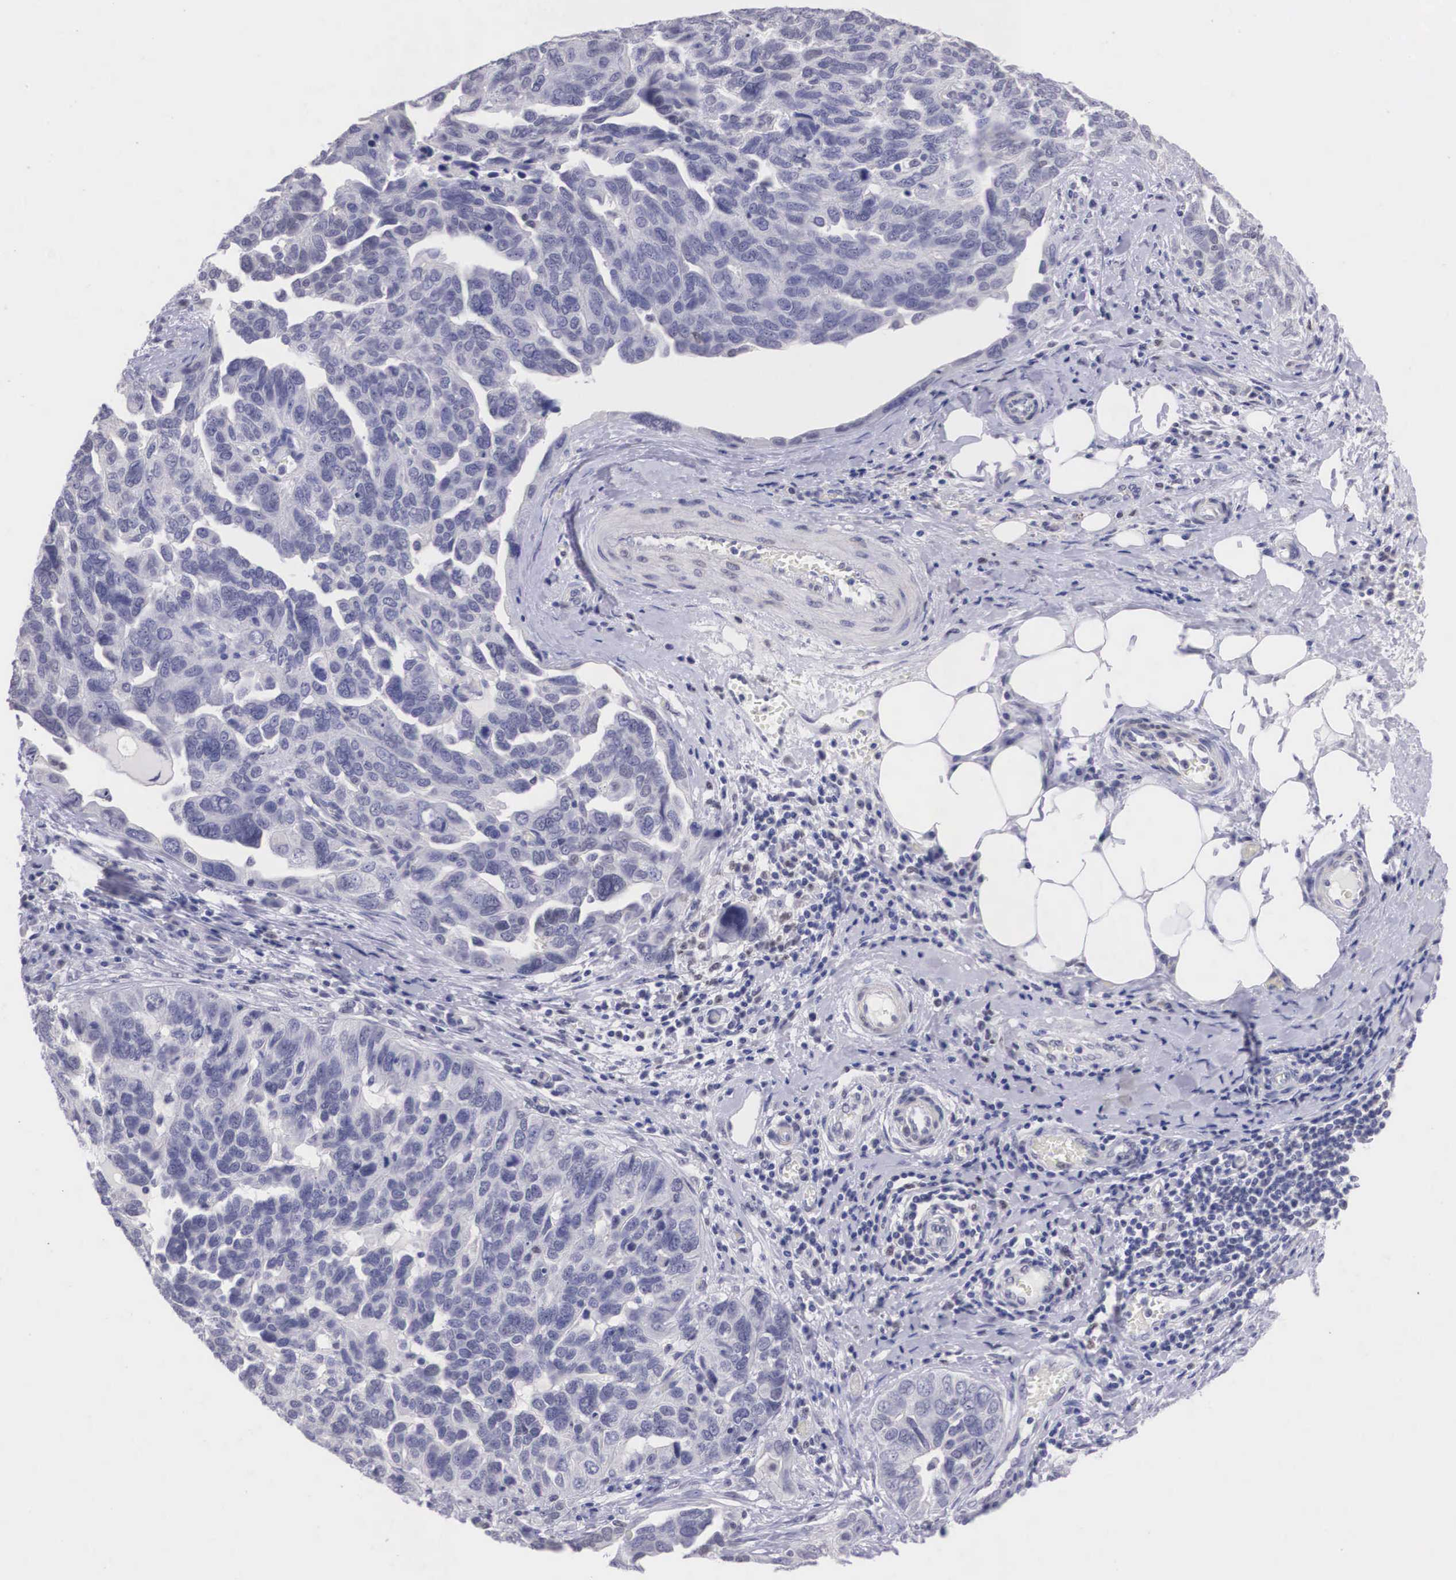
{"staining": {"intensity": "negative", "quantity": "none", "location": "none"}, "tissue": "ovarian cancer", "cell_type": "Tumor cells", "image_type": "cancer", "snomed": [{"axis": "morphology", "description": "Cystadenocarcinoma, serous, NOS"}, {"axis": "topography", "description": "Ovary"}], "caption": "Immunohistochemical staining of serous cystadenocarcinoma (ovarian) exhibits no significant staining in tumor cells. Brightfield microscopy of immunohistochemistry stained with DAB (3,3'-diaminobenzidine) (brown) and hematoxylin (blue), captured at high magnification.", "gene": "ETV6", "patient": {"sex": "female", "age": 64}}